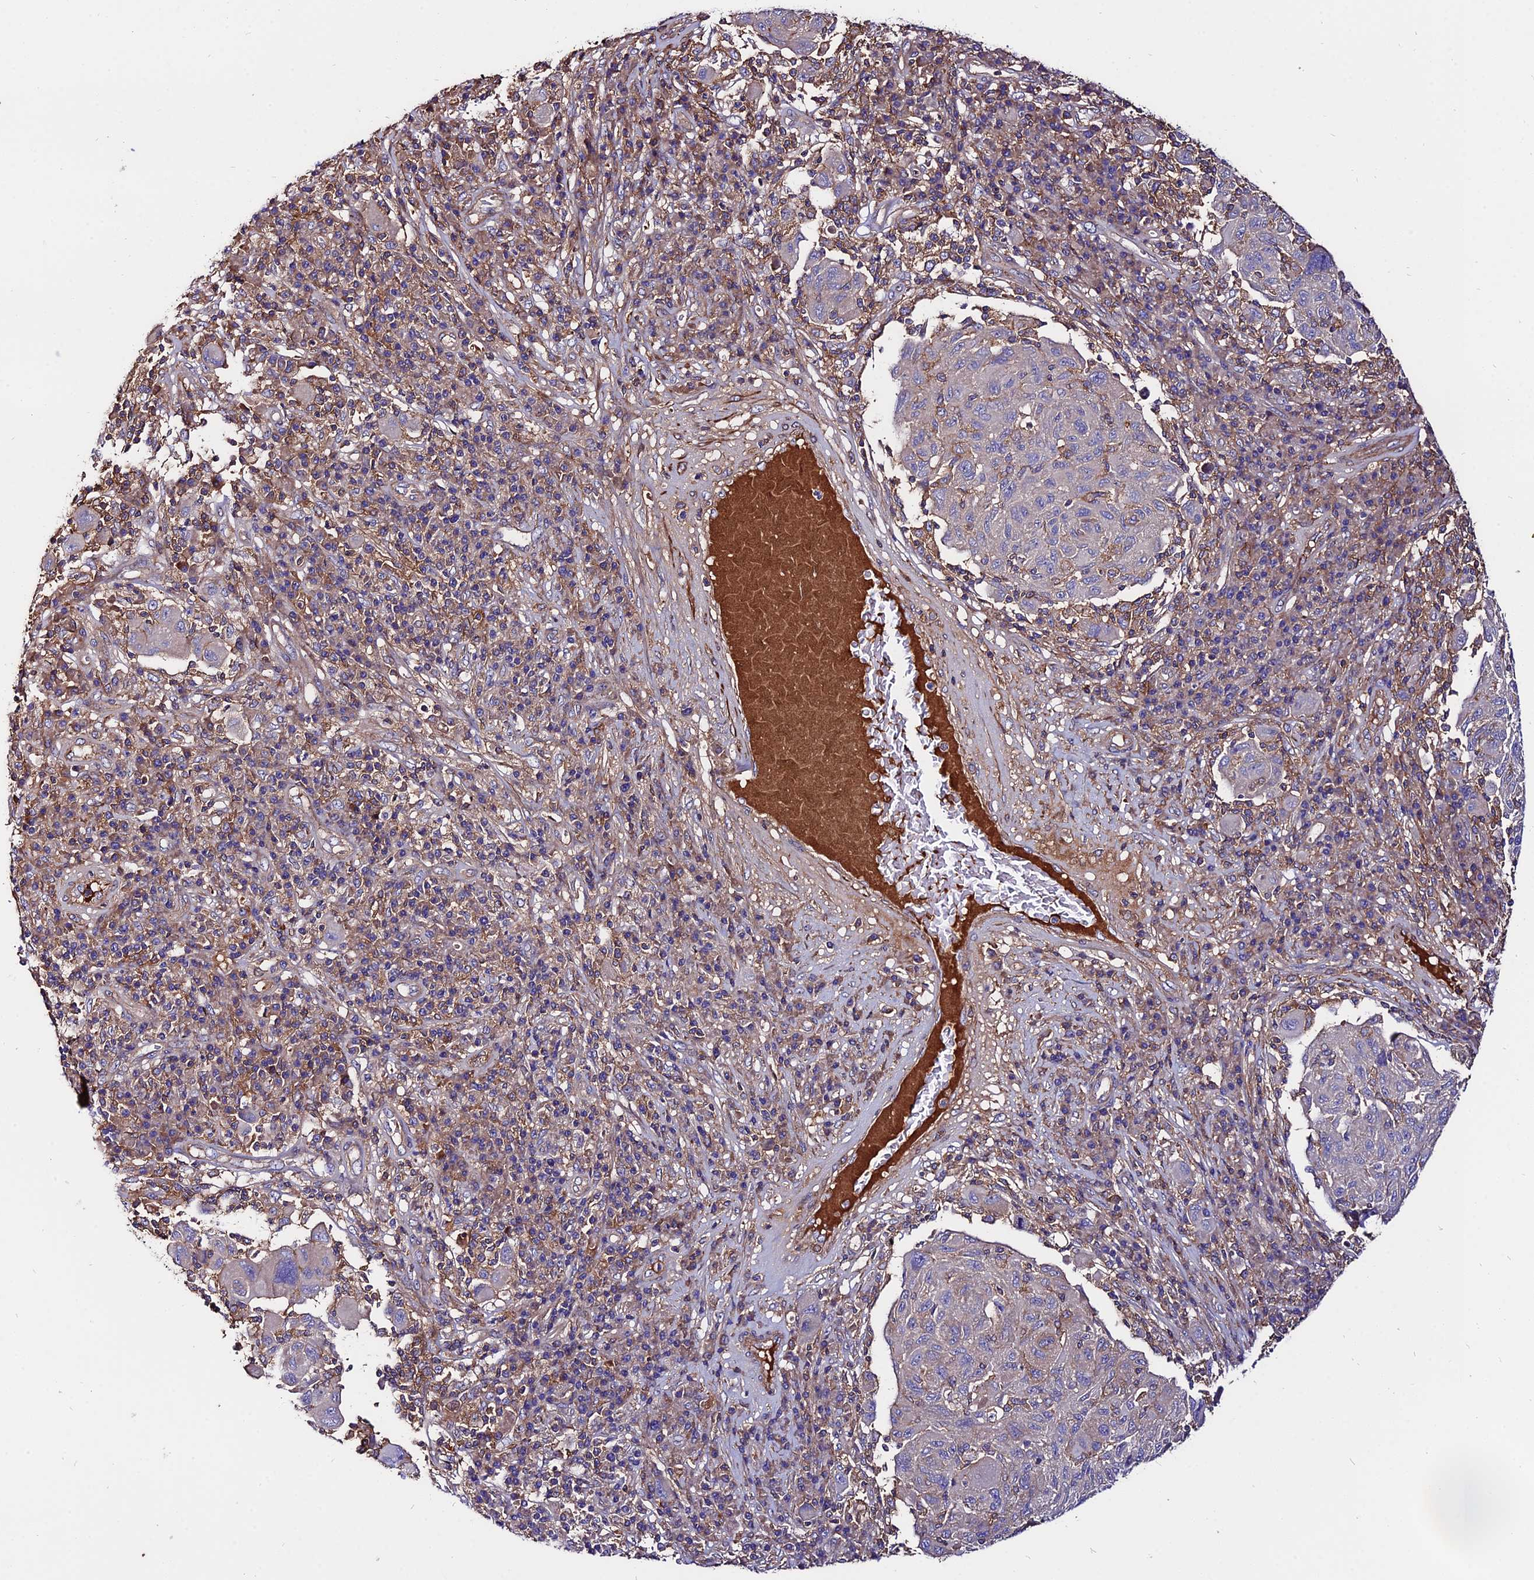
{"staining": {"intensity": "negative", "quantity": "none", "location": "none"}, "tissue": "melanoma", "cell_type": "Tumor cells", "image_type": "cancer", "snomed": [{"axis": "morphology", "description": "Malignant melanoma, NOS"}, {"axis": "topography", "description": "Skin"}], "caption": "DAB immunohistochemical staining of melanoma demonstrates no significant staining in tumor cells. (Stains: DAB immunohistochemistry (IHC) with hematoxylin counter stain, Microscopy: brightfield microscopy at high magnification).", "gene": "PYM1", "patient": {"sex": "male", "age": 53}}